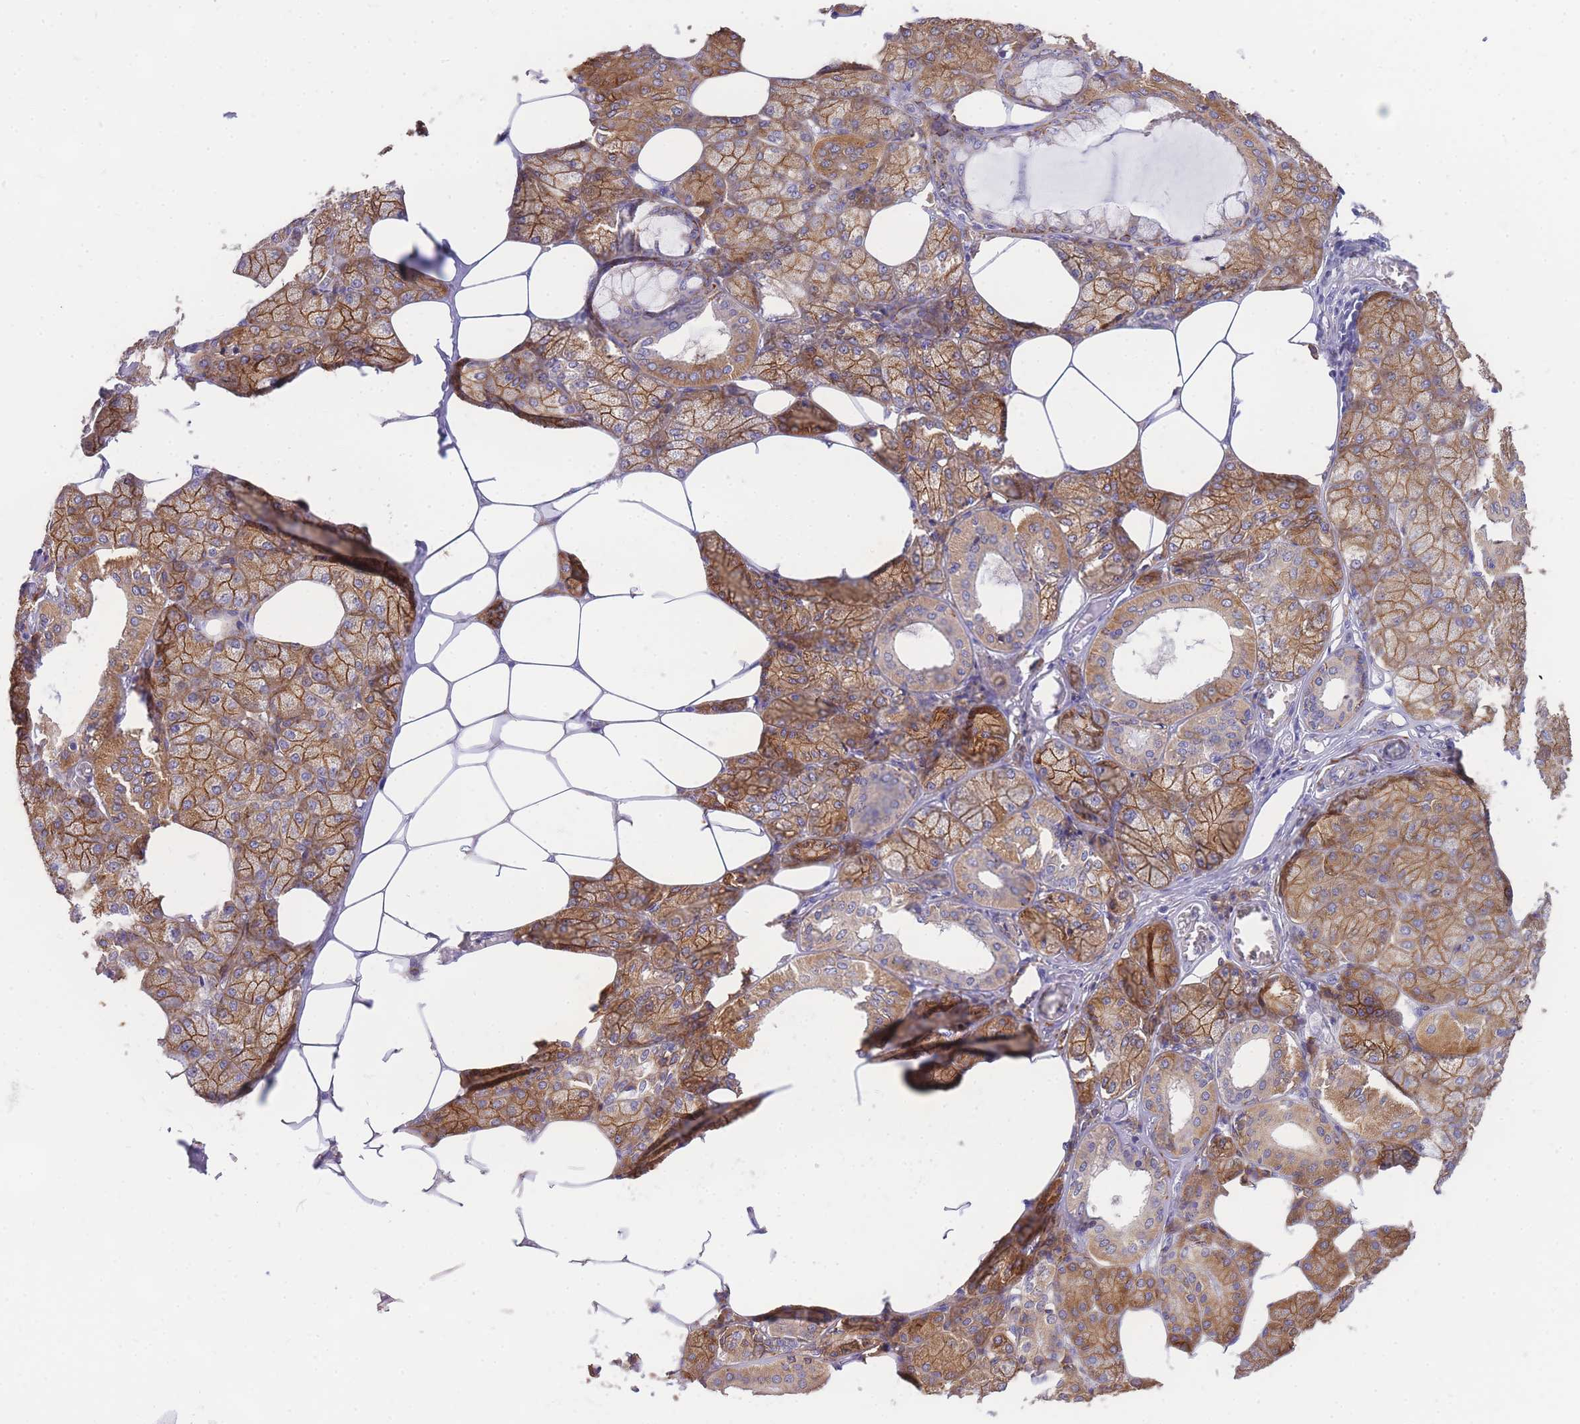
{"staining": {"intensity": "moderate", "quantity": ">75%", "location": "cytoplasmic/membranous"}, "tissue": "salivary gland", "cell_type": "Glandular cells", "image_type": "normal", "snomed": [{"axis": "morphology", "description": "Normal tissue, NOS"}, {"axis": "topography", "description": "Salivary gland"}], "caption": "High-magnification brightfield microscopy of unremarkable salivary gland stained with DAB (3,3'-diaminobenzidine) (brown) and counterstained with hematoxylin (blue). glandular cells exhibit moderate cytoplasmic/membranous staining is seen in about>75% of cells.", "gene": "C2orf88", "patient": {"sex": "male", "age": 62}}